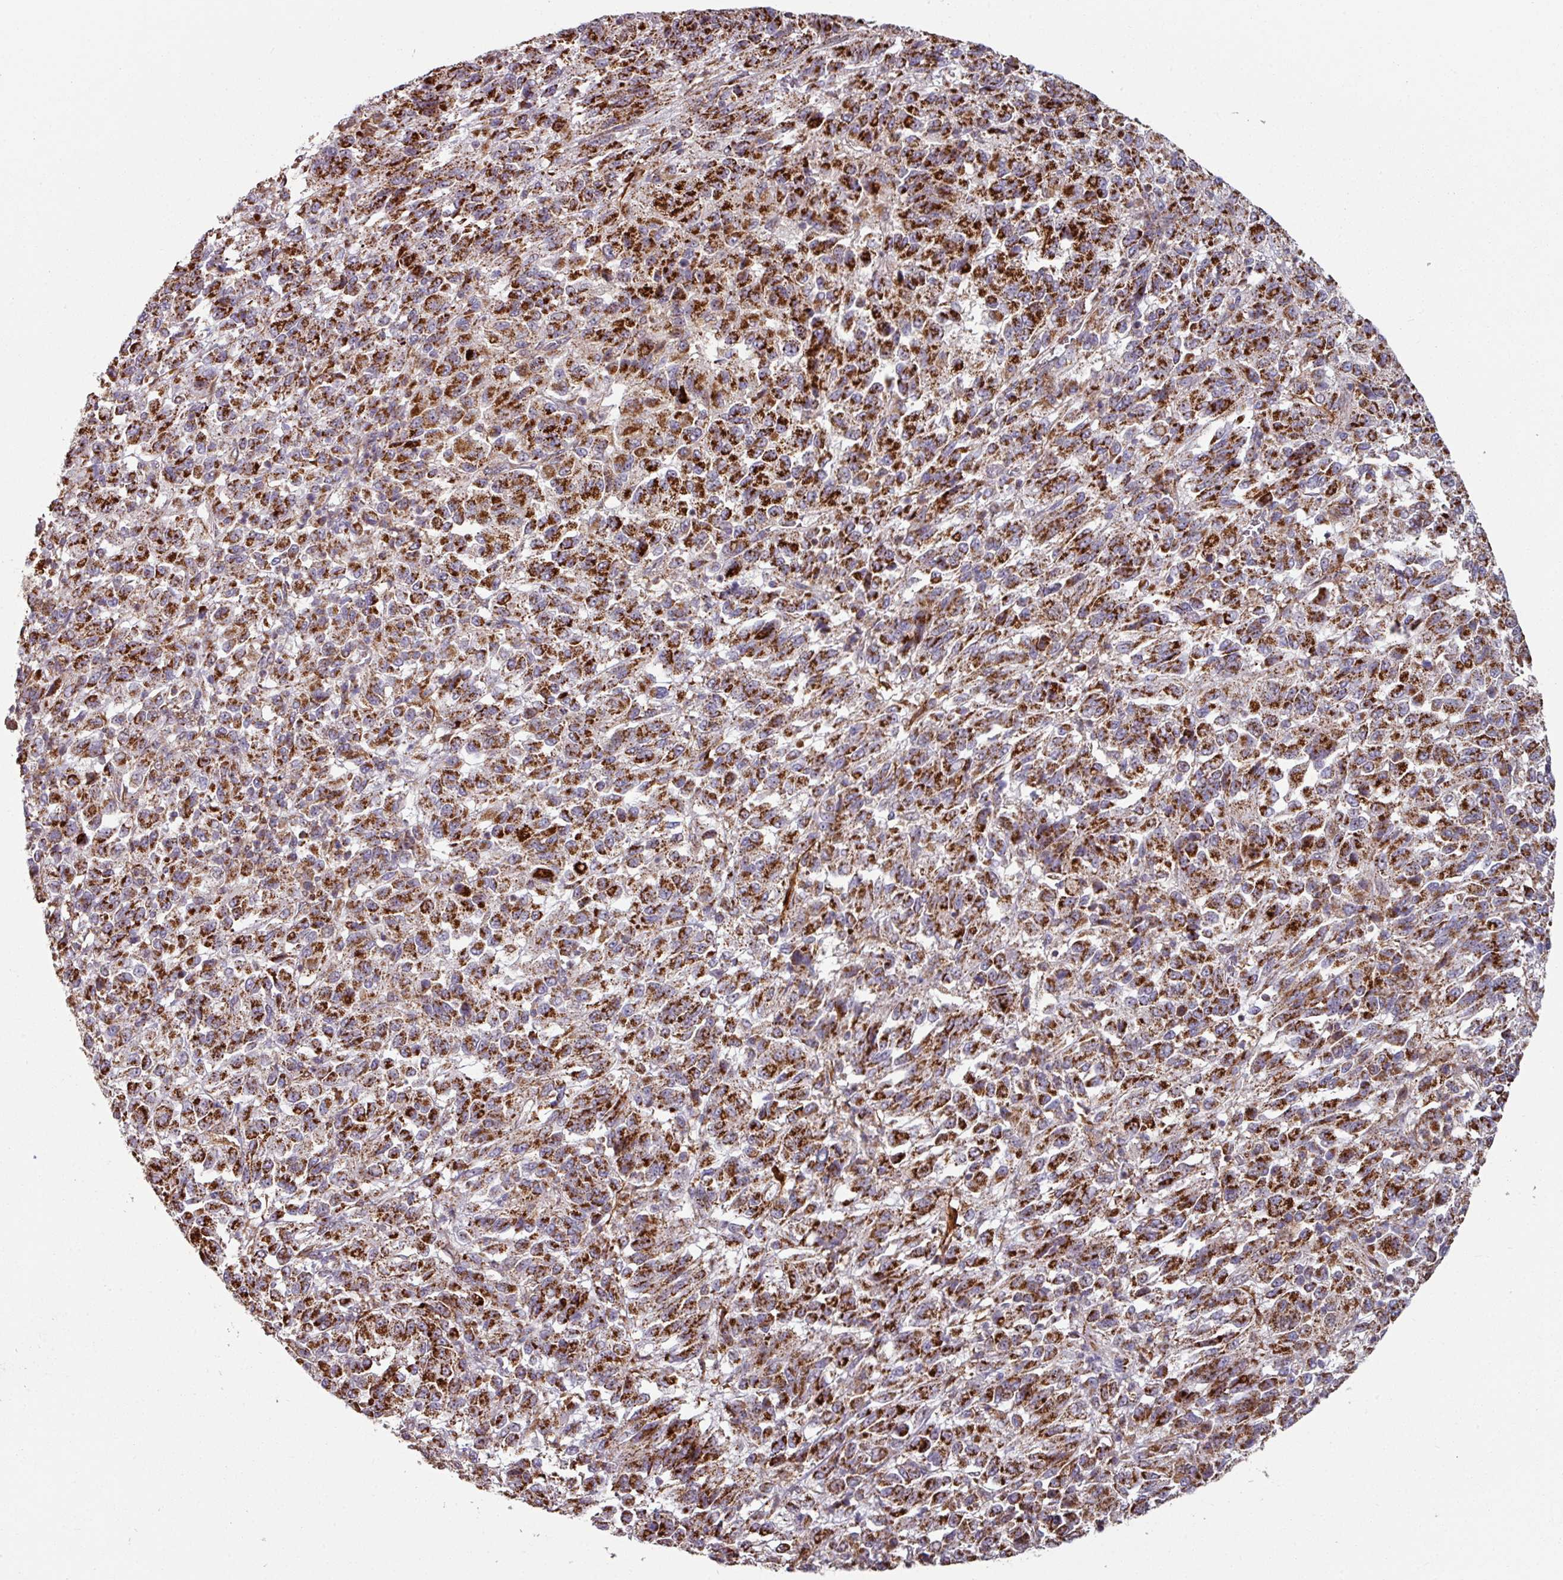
{"staining": {"intensity": "strong", "quantity": ">75%", "location": "cytoplasmic/membranous"}, "tissue": "melanoma", "cell_type": "Tumor cells", "image_type": "cancer", "snomed": [{"axis": "morphology", "description": "Malignant melanoma, Metastatic site"}, {"axis": "topography", "description": "Lung"}], "caption": "Human malignant melanoma (metastatic site) stained with a protein marker displays strong staining in tumor cells.", "gene": "OR2D3", "patient": {"sex": "male", "age": 64}}